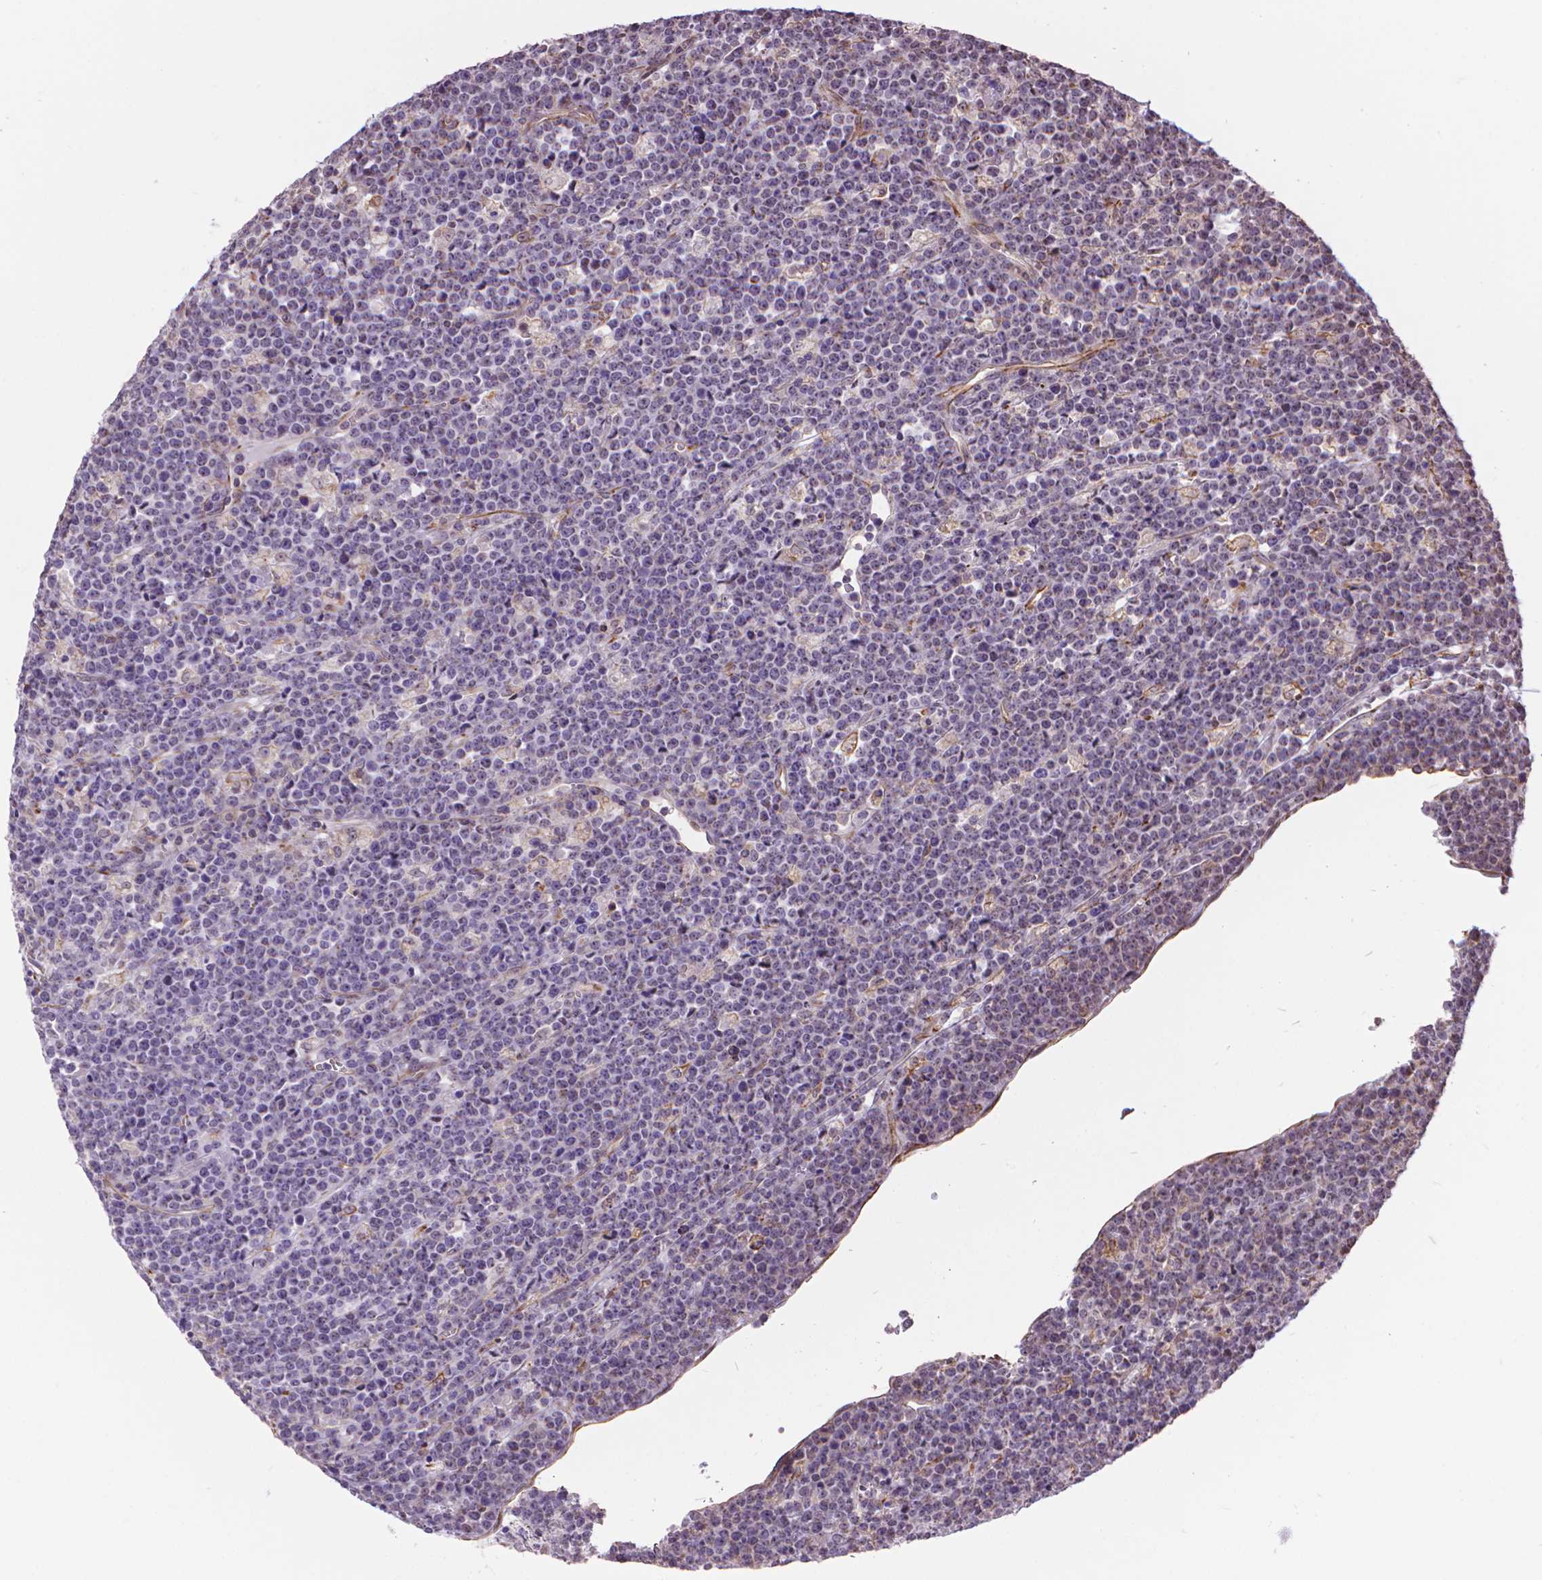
{"staining": {"intensity": "negative", "quantity": "none", "location": "none"}, "tissue": "lymphoma", "cell_type": "Tumor cells", "image_type": "cancer", "snomed": [{"axis": "morphology", "description": "Malignant lymphoma, non-Hodgkin's type, High grade"}, {"axis": "topography", "description": "Ovary"}], "caption": "Immunohistochemistry (IHC) of high-grade malignant lymphoma, non-Hodgkin's type displays no positivity in tumor cells.", "gene": "TMEM135", "patient": {"sex": "female", "age": 56}}